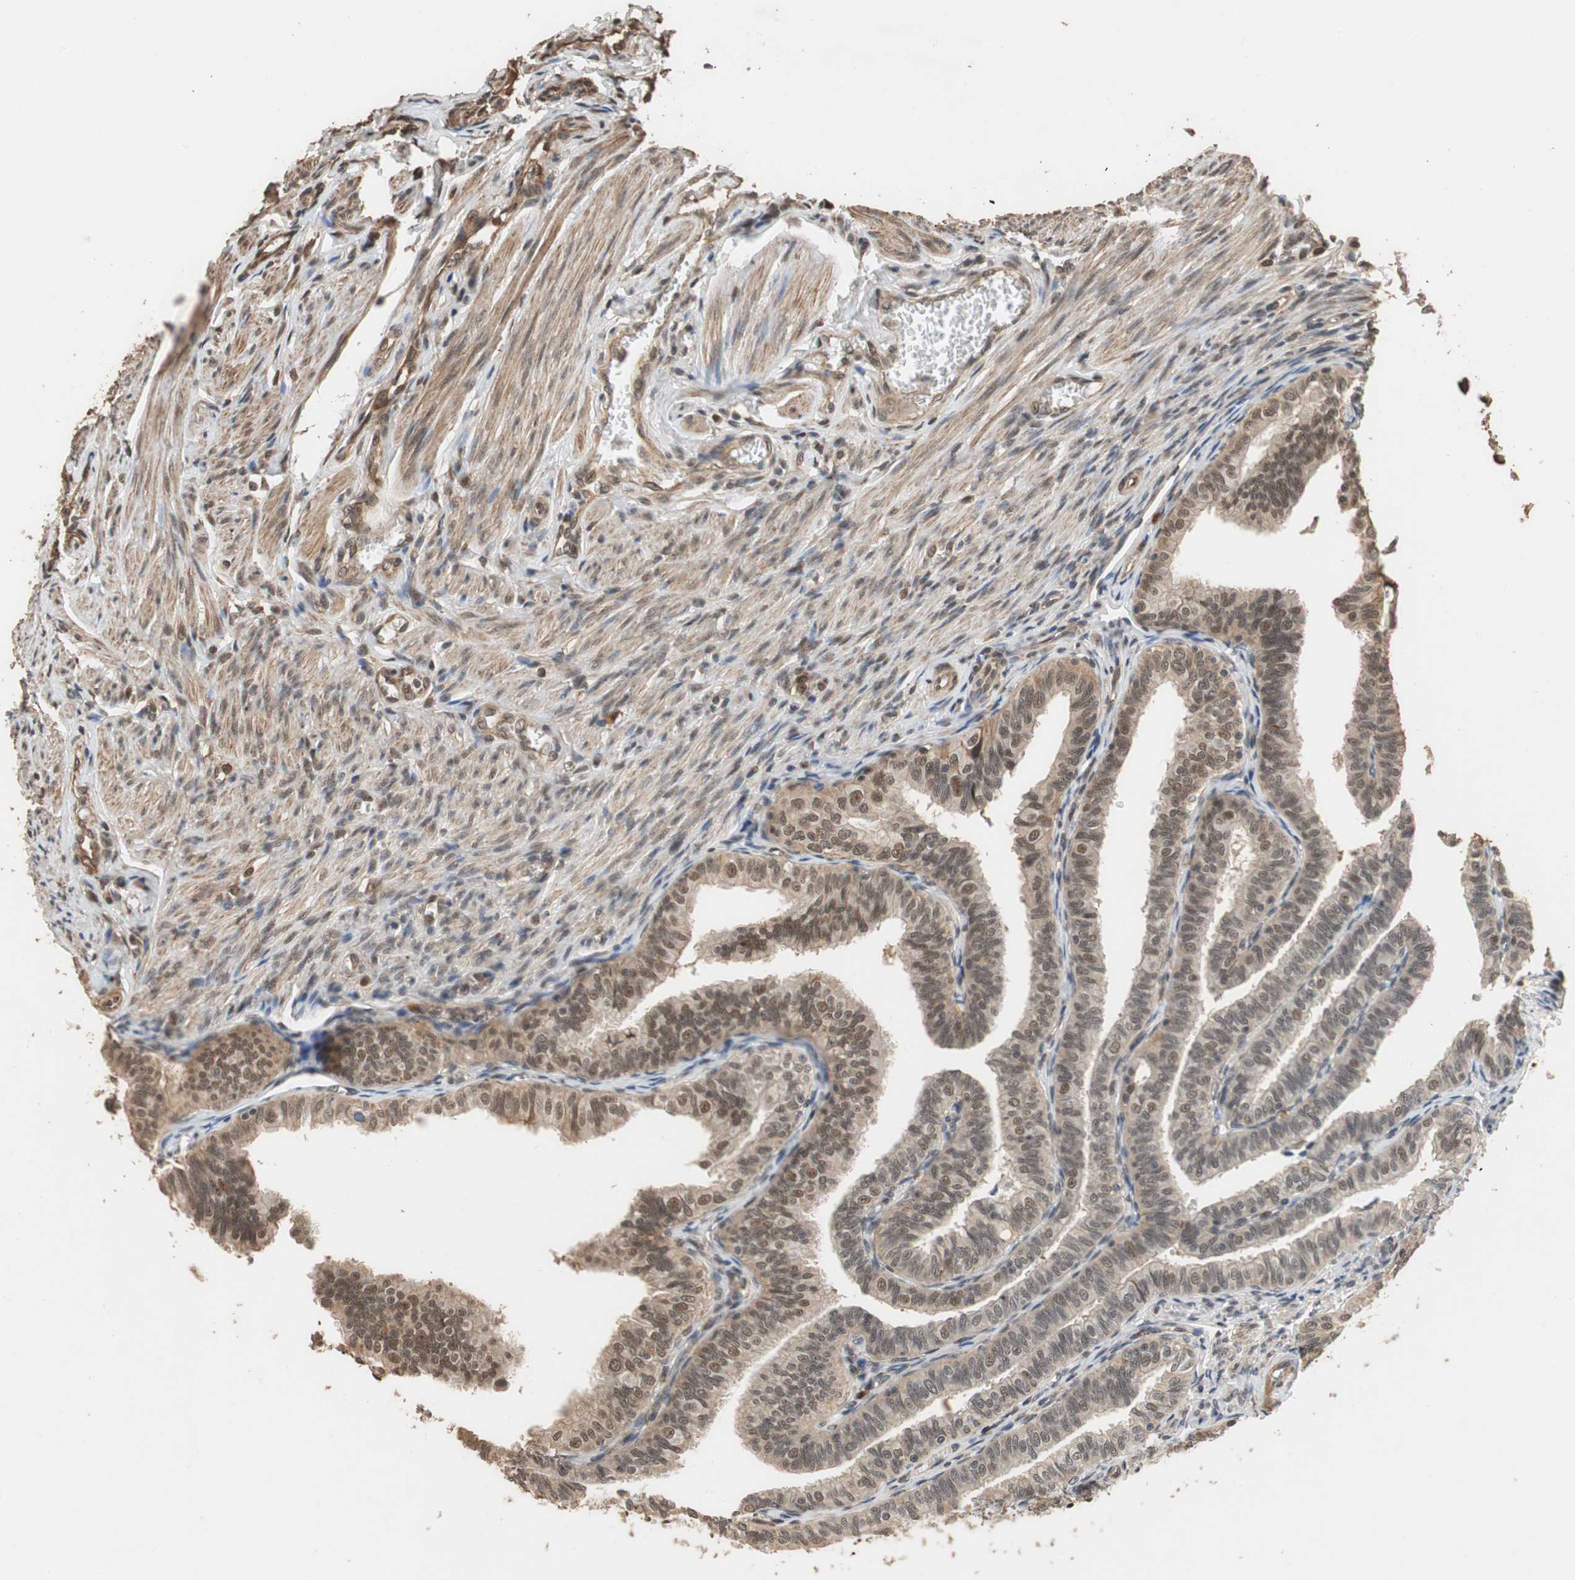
{"staining": {"intensity": "moderate", "quantity": ">75%", "location": "cytoplasmic/membranous,nuclear"}, "tissue": "fallopian tube", "cell_type": "Glandular cells", "image_type": "normal", "snomed": [{"axis": "morphology", "description": "Normal tissue, NOS"}, {"axis": "topography", "description": "Fallopian tube"}], "caption": "DAB (3,3'-diaminobenzidine) immunohistochemical staining of benign fallopian tube exhibits moderate cytoplasmic/membranous,nuclear protein staining in about >75% of glandular cells. The protein of interest is stained brown, and the nuclei are stained in blue (DAB IHC with brightfield microscopy, high magnification).", "gene": "CDC5L", "patient": {"sex": "female", "age": 46}}